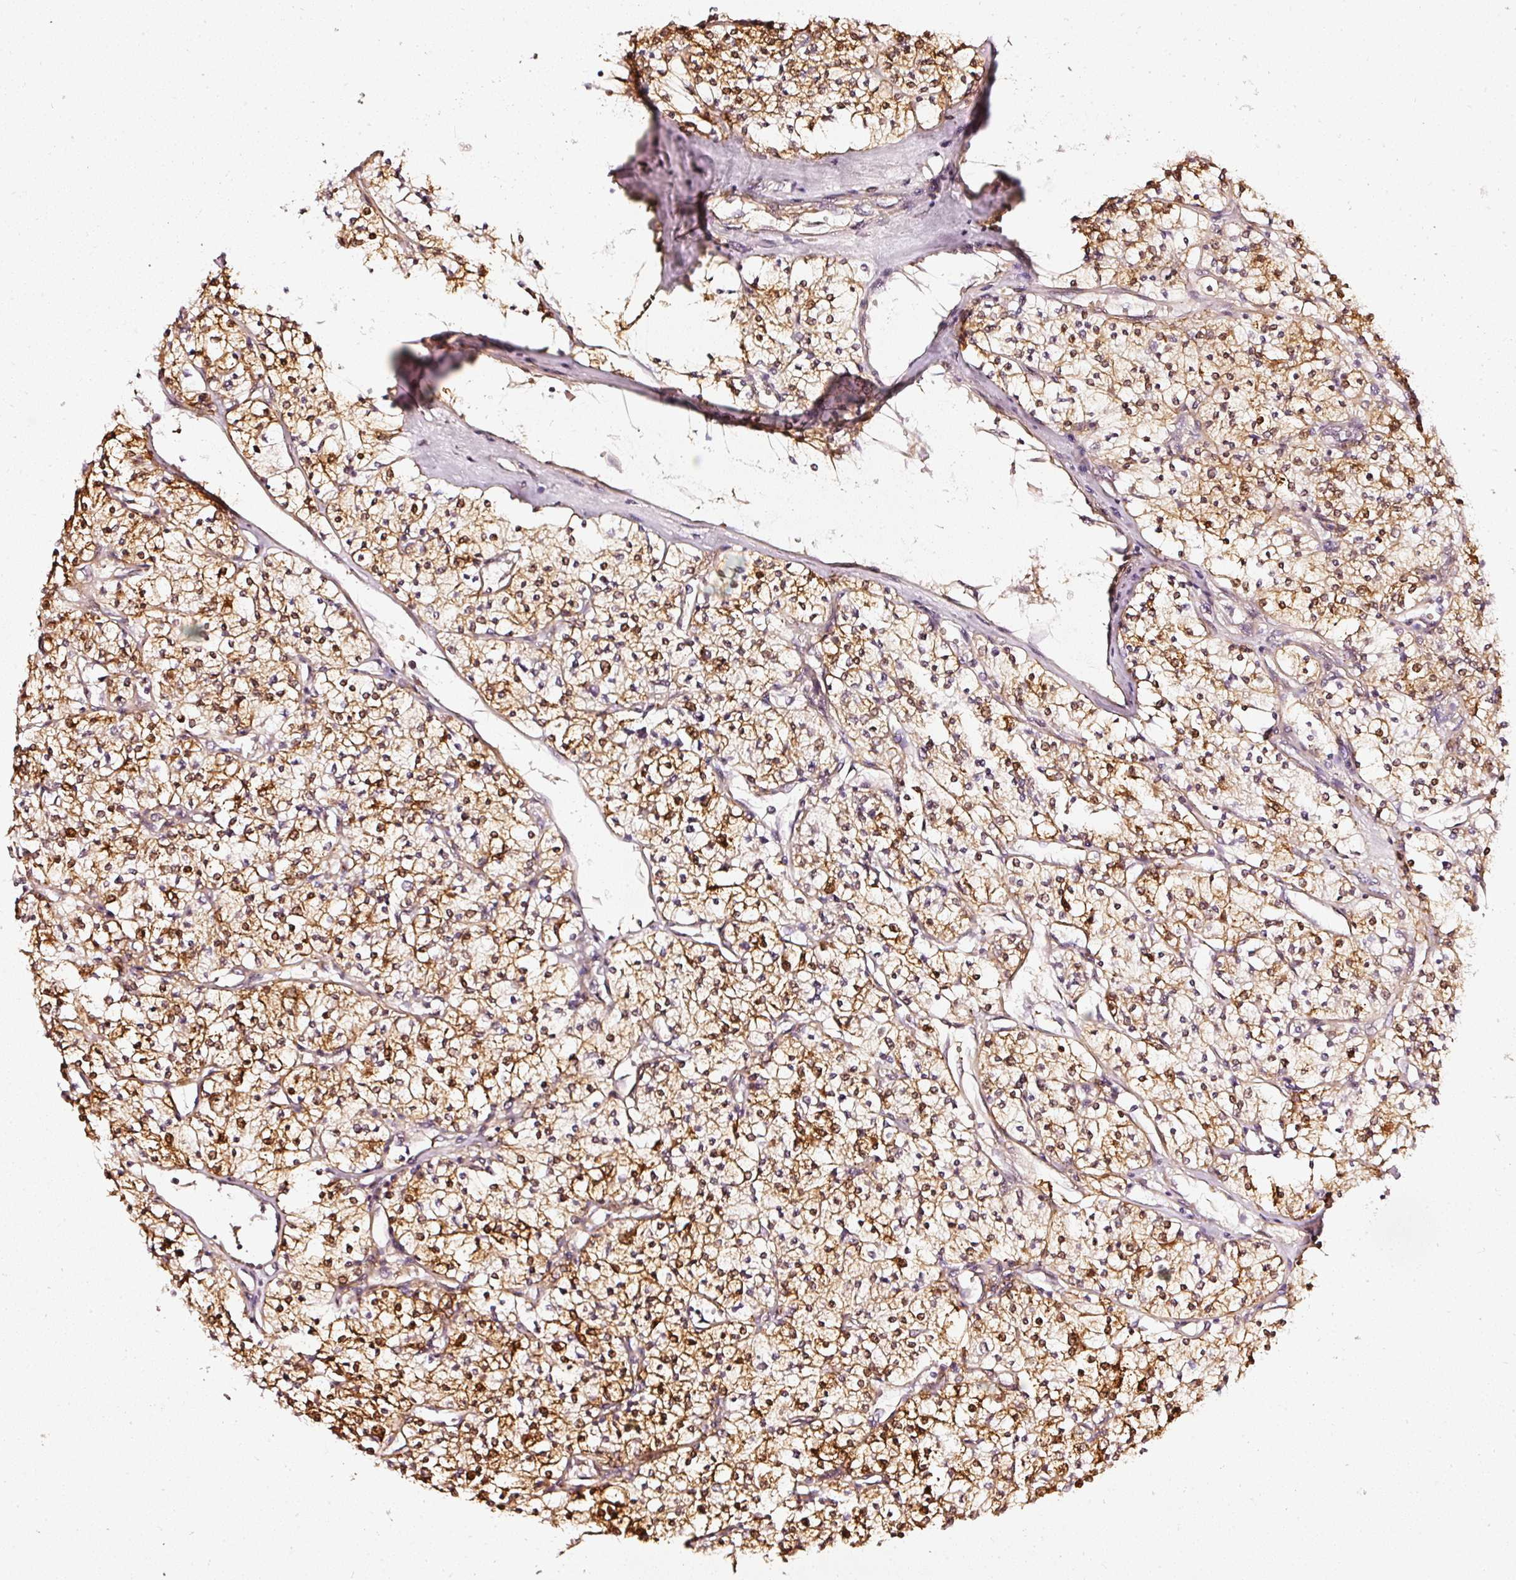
{"staining": {"intensity": "strong", "quantity": ">75%", "location": "cytoplasmic/membranous,nuclear"}, "tissue": "renal cancer", "cell_type": "Tumor cells", "image_type": "cancer", "snomed": [{"axis": "morphology", "description": "Adenocarcinoma, NOS"}, {"axis": "topography", "description": "Kidney"}], "caption": "Immunohistochemical staining of renal cancer shows high levels of strong cytoplasmic/membranous and nuclear staining in approximately >75% of tumor cells.", "gene": "ASMTL", "patient": {"sex": "male", "age": 80}}